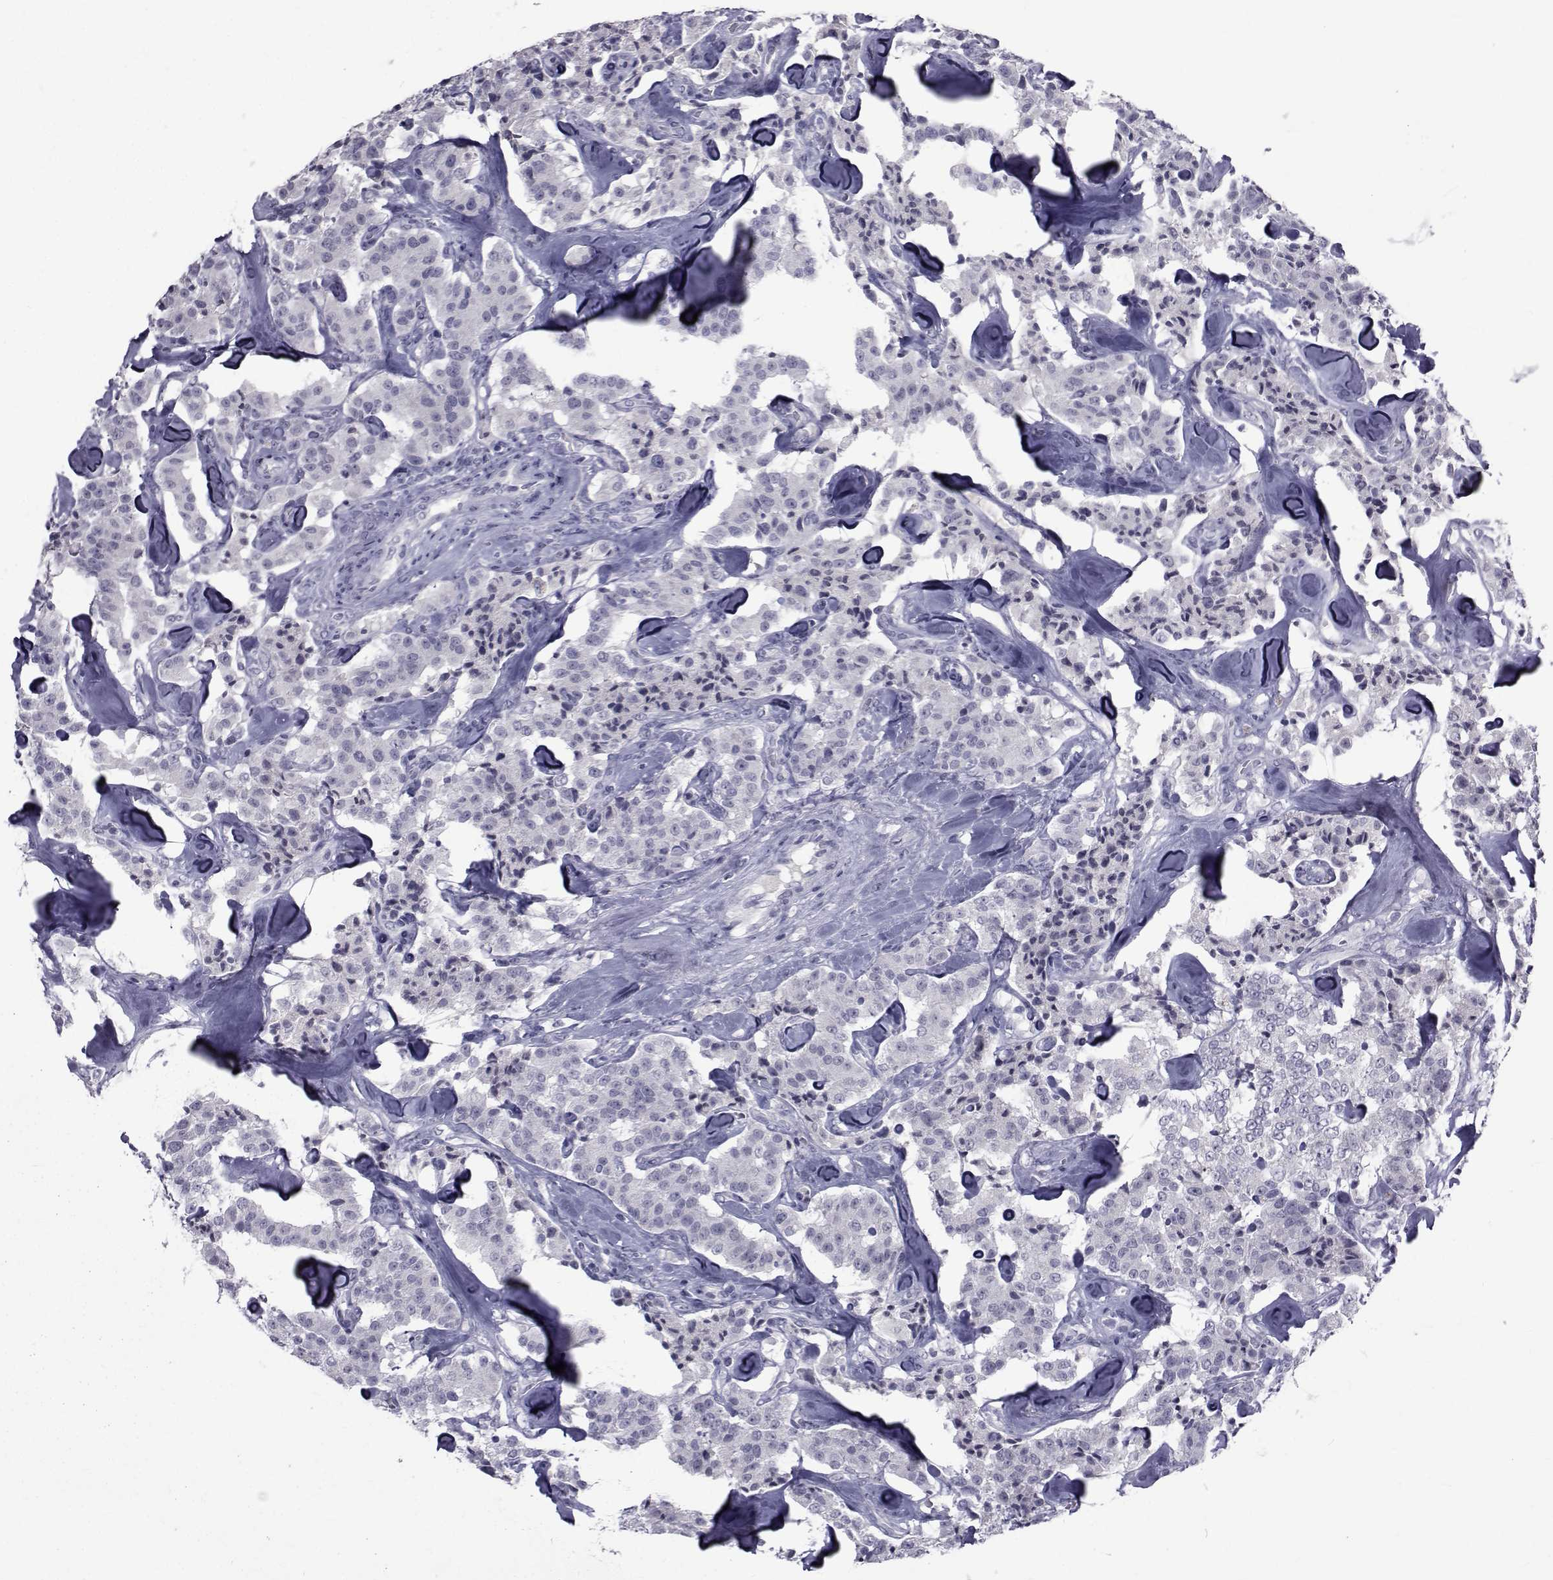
{"staining": {"intensity": "negative", "quantity": "none", "location": "none"}, "tissue": "carcinoid", "cell_type": "Tumor cells", "image_type": "cancer", "snomed": [{"axis": "morphology", "description": "Carcinoid, malignant, NOS"}, {"axis": "topography", "description": "Pancreas"}], "caption": "This is a micrograph of IHC staining of carcinoid, which shows no positivity in tumor cells.", "gene": "PAX2", "patient": {"sex": "male", "age": 41}}